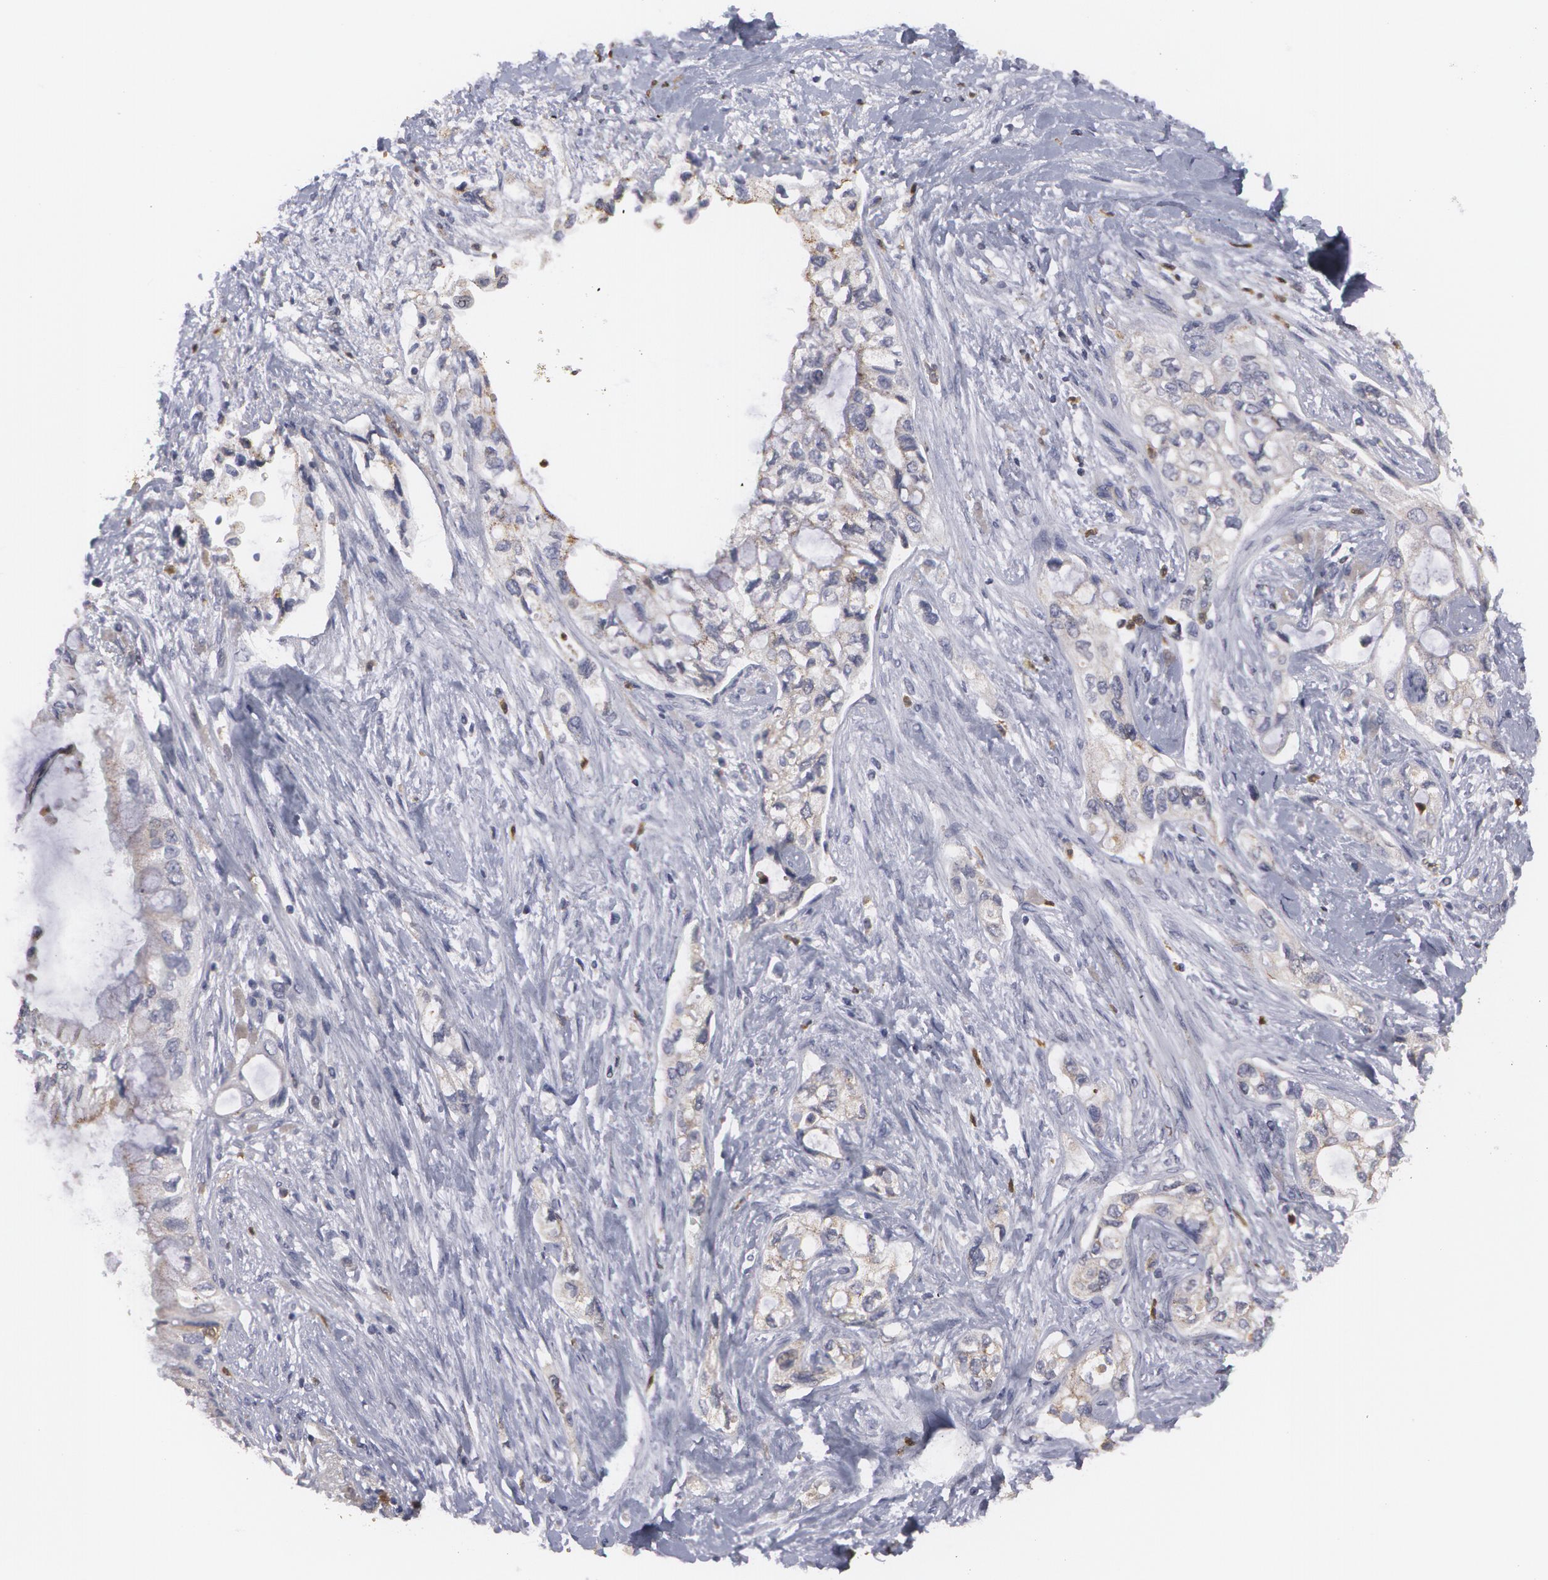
{"staining": {"intensity": "weak", "quantity": "25%-75%", "location": "cytoplasmic/membranous"}, "tissue": "pancreatic cancer", "cell_type": "Tumor cells", "image_type": "cancer", "snomed": [{"axis": "morphology", "description": "Adenocarcinoma, NOS"}, {"axis": "topography", "description": "Pancreas"}], "caption": "Immunohistochemistry (IHC) (DAB (3,3'-diaminobenzidine)) staining of adenocarcinoma (pancreatic) exhibits weak cytoplasmic/membranous protein positivity in approximately 25%-75% of tumor cells.", "gene": "CAT", "patient": {"sex": "female", "age": 70}}